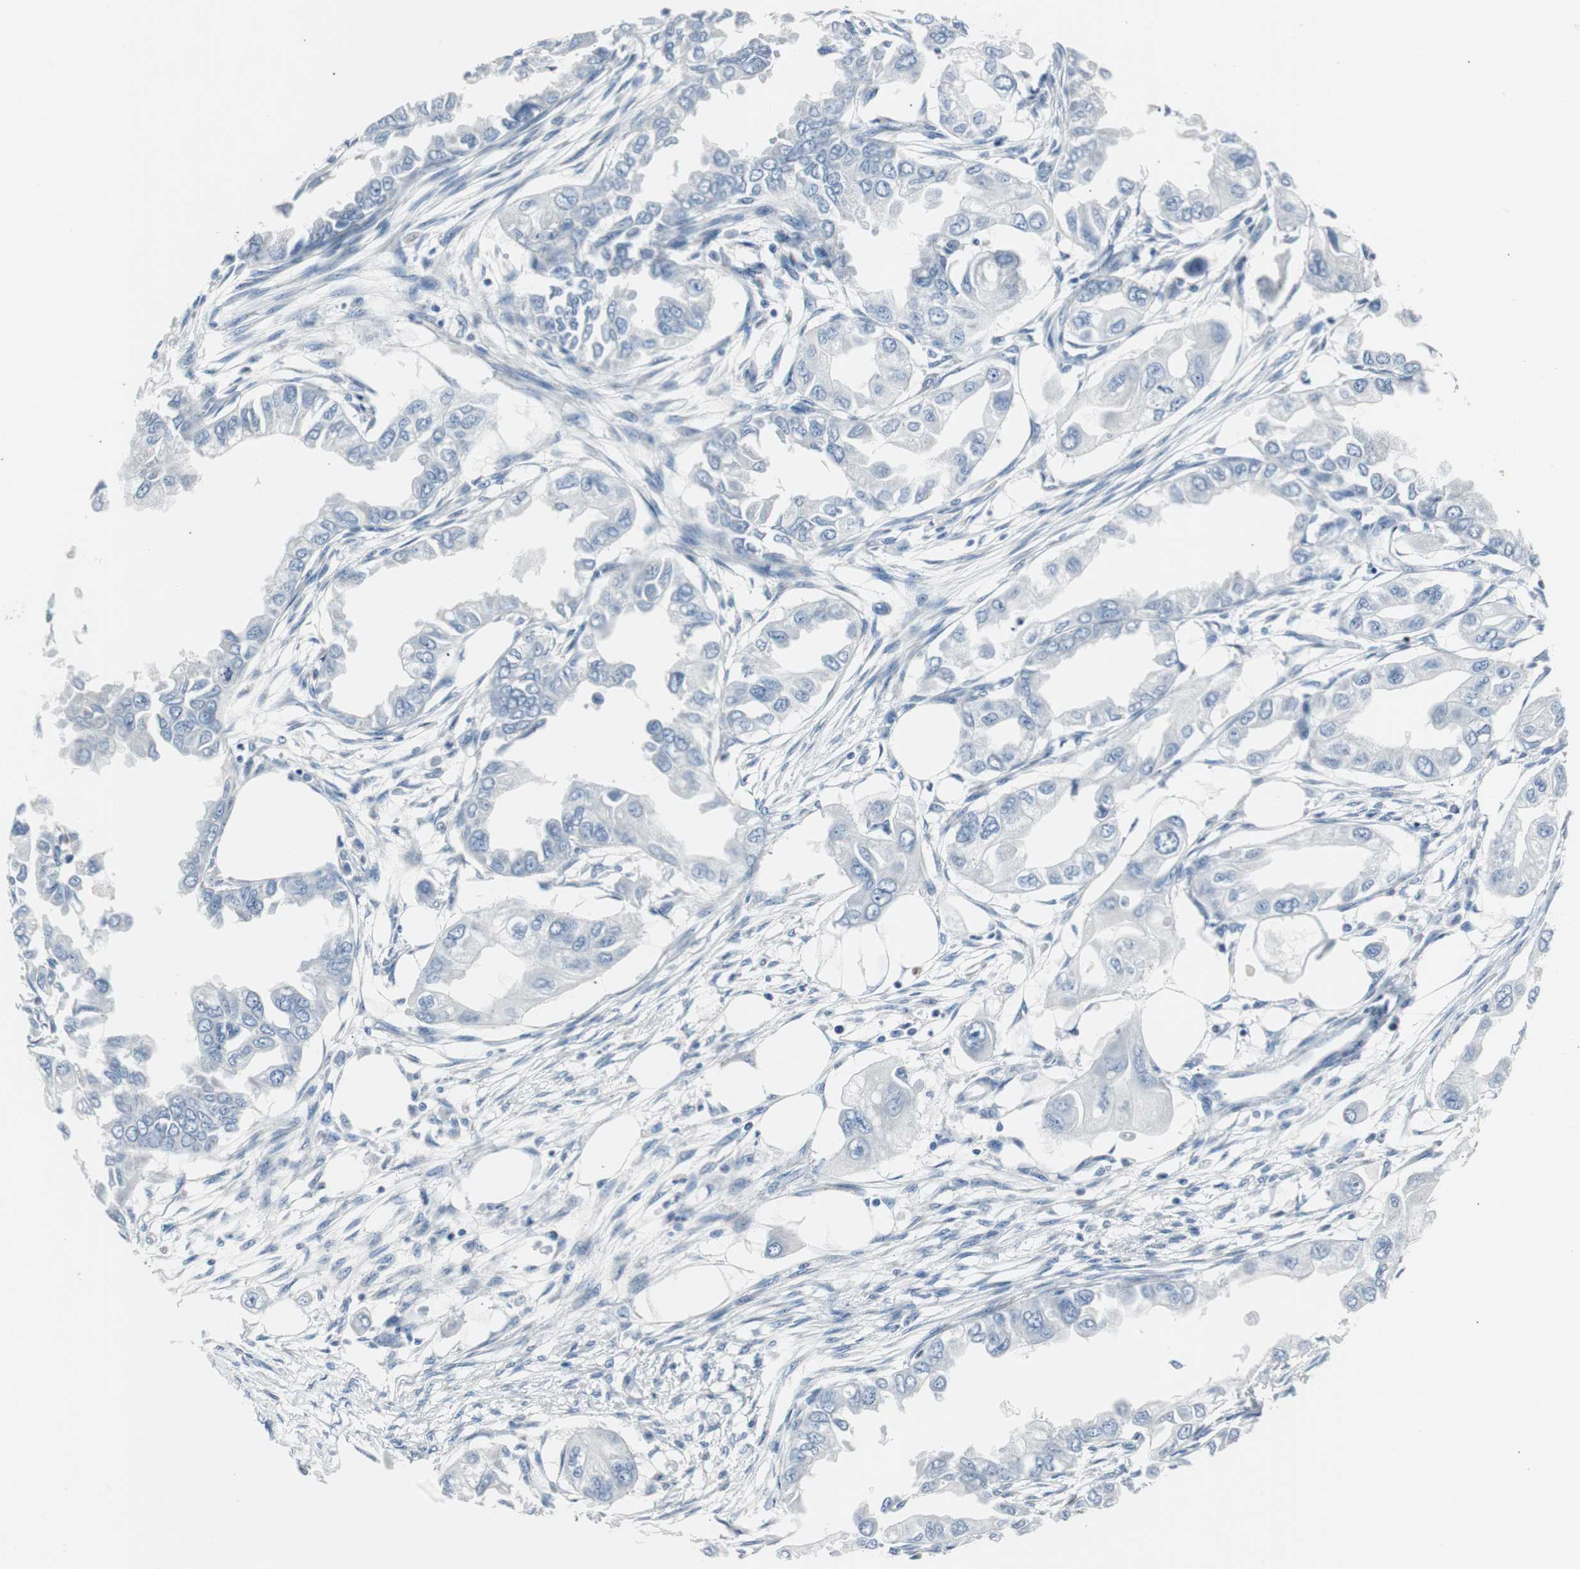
{"staining": {"intensity": "negative", "quantity": "none", "location": "none"}, "tissue": "endometrial cancer", "cell_type": "Tumor cells", "image_type": "cancer", "snomed": [{"axis": "morphology", "description": "Adenocarcinoma, NOS"}, {"axis": "topography", "description": "Endometrium"}], "caption": "The micrograph shows no staining of tumor cells in endometrial cancer.", "gene": "SOX30", "patient": {"sex": "female", "age": 67}}